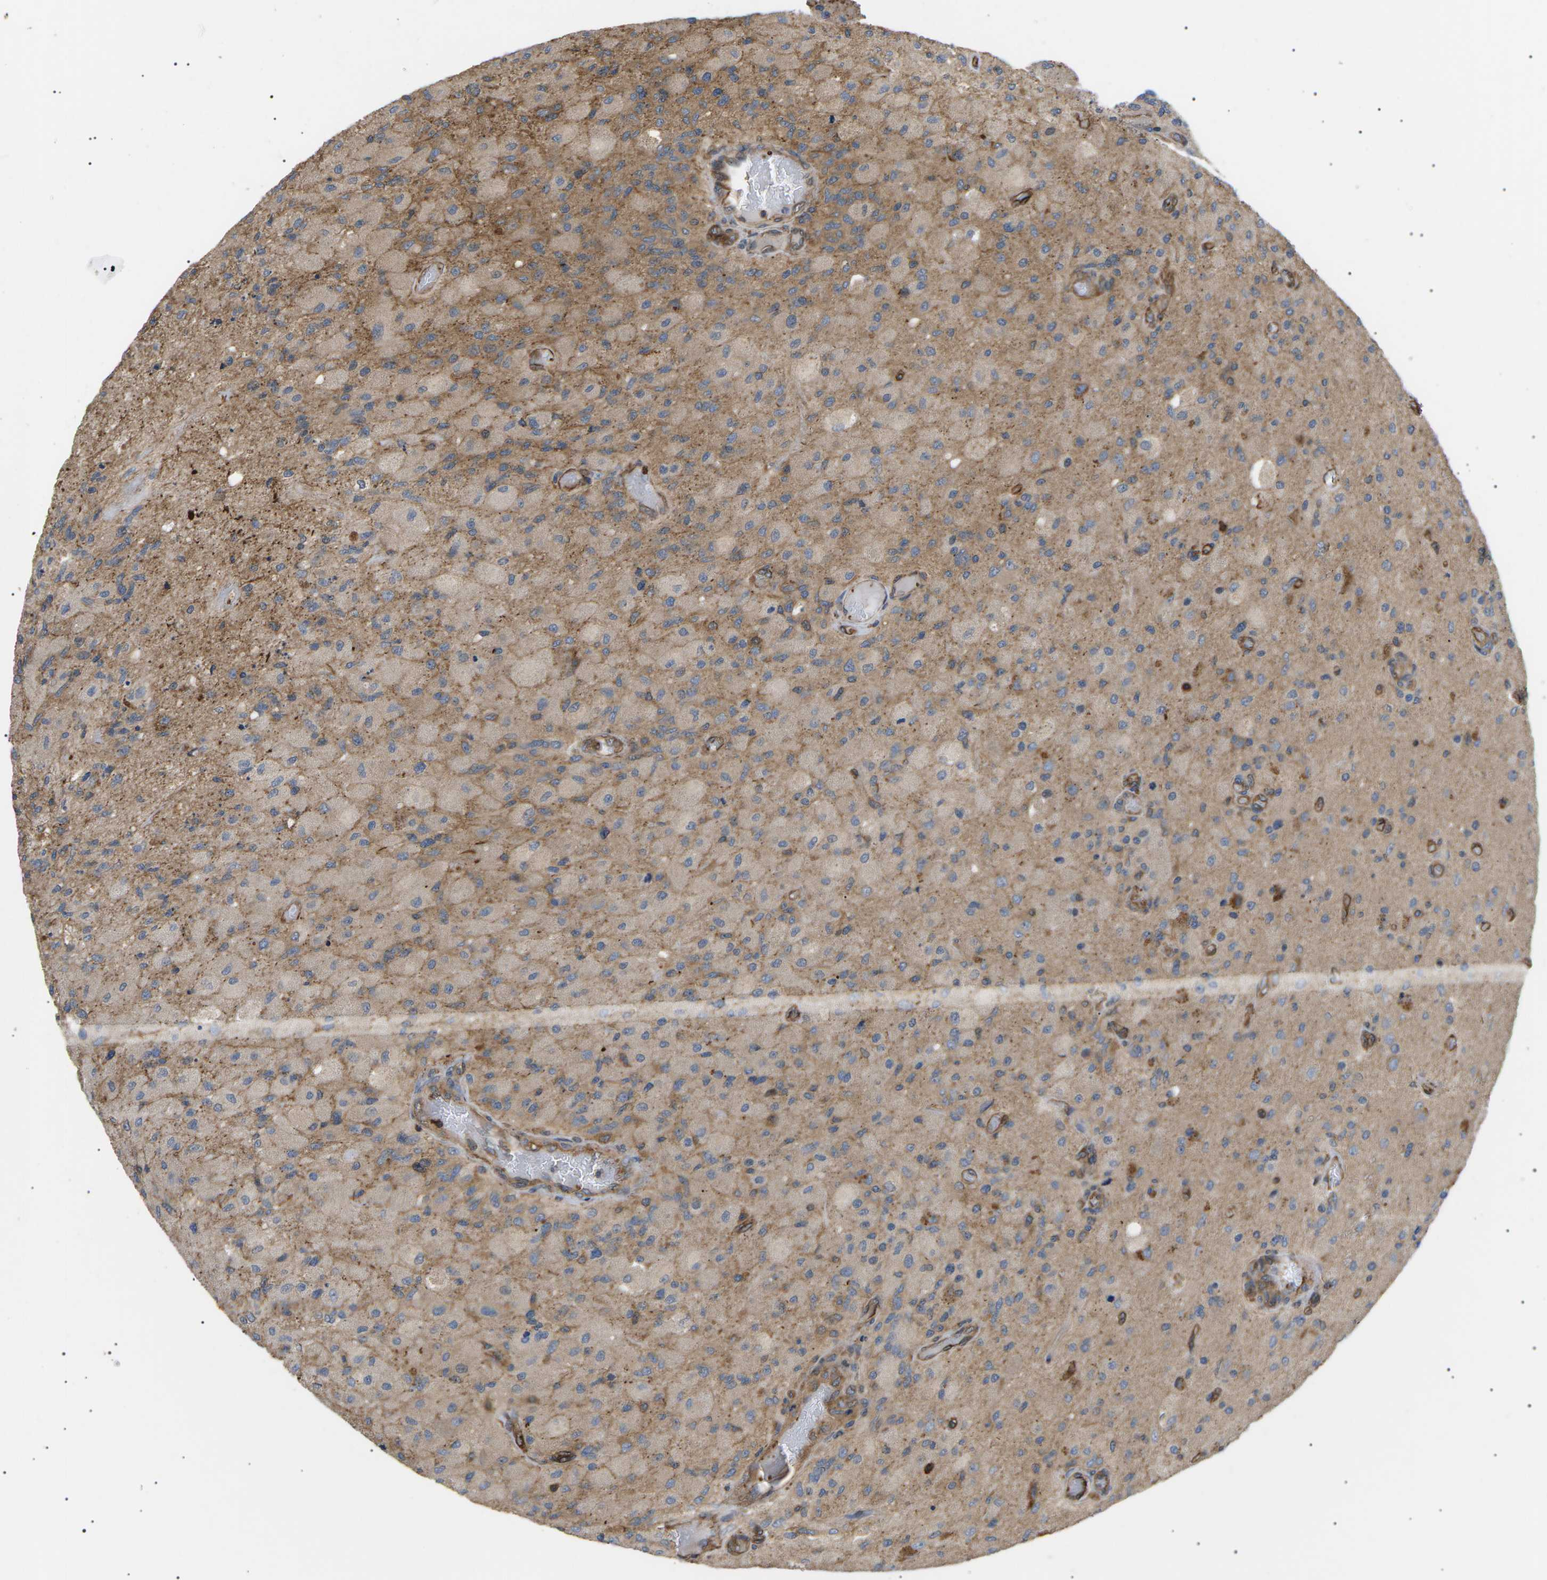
{"staining": {"intensity": "moderate", "quantity": "<25%", "location": "cytoplasmic/membranous"}, "tissue": "glioma", "cell_type": "Tumor cells", "image_type": "cancer", "snomed": [{"axis": "morphology", "description": "Normal tissue, NOS"}, {"axis": "morphology", "description": "Glioma, malignant, High grade"}, {"axis": "topography", "description": "Cerebral cortex"}], "caption": "DAB immunohistochemical staining of human glioma shows moderate cytoplasmic/membranous protein expression in about <25% of tumor cells. The staining is performed using DAB (3,3'-diaminobenzidine) brown chromogen to label protein expression. The nuclei are counter-stained blue using hematoxylin.", "gene": "TMTC4", "patient": {"sex": "male", "age": 77}}